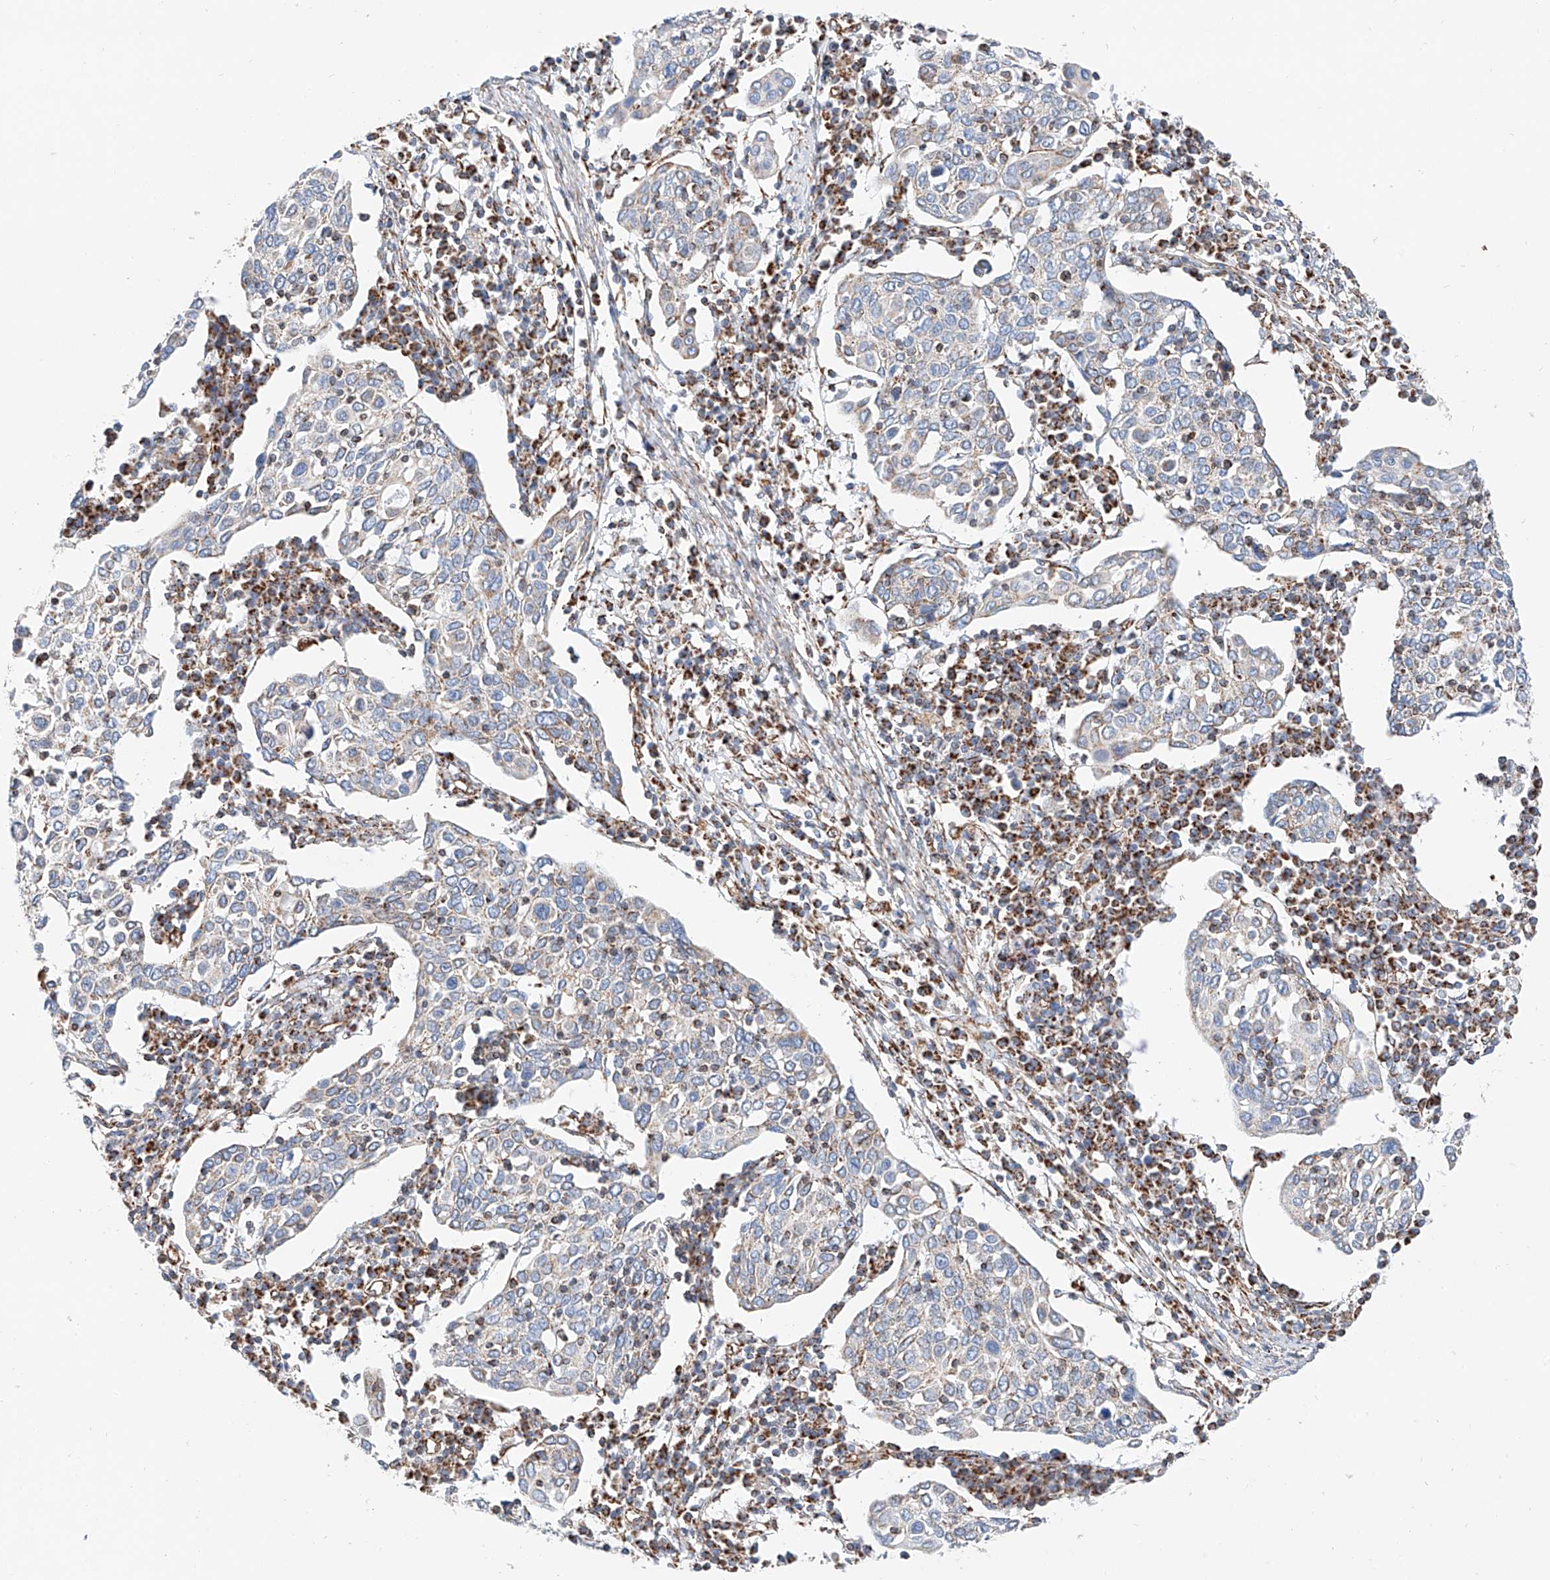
{"staining": {"intensity": "negative", "quantity": "none", "location": "none"}, "tissue": "cervical cancer", "cell_type": "Tumor cells", "image_type": "cancer", "snomed": [{"axis": "morphology", "description": "Squamous cell carcinoma, NOS"}, {"axis": "topography", "description": "Cervix"}], "caption": "Tumor cells show no significant protein expression in squamous cell carcinoma (cervical).", "gene": "NDUFV3", "patient": {"sex": "female", "age": 40}}